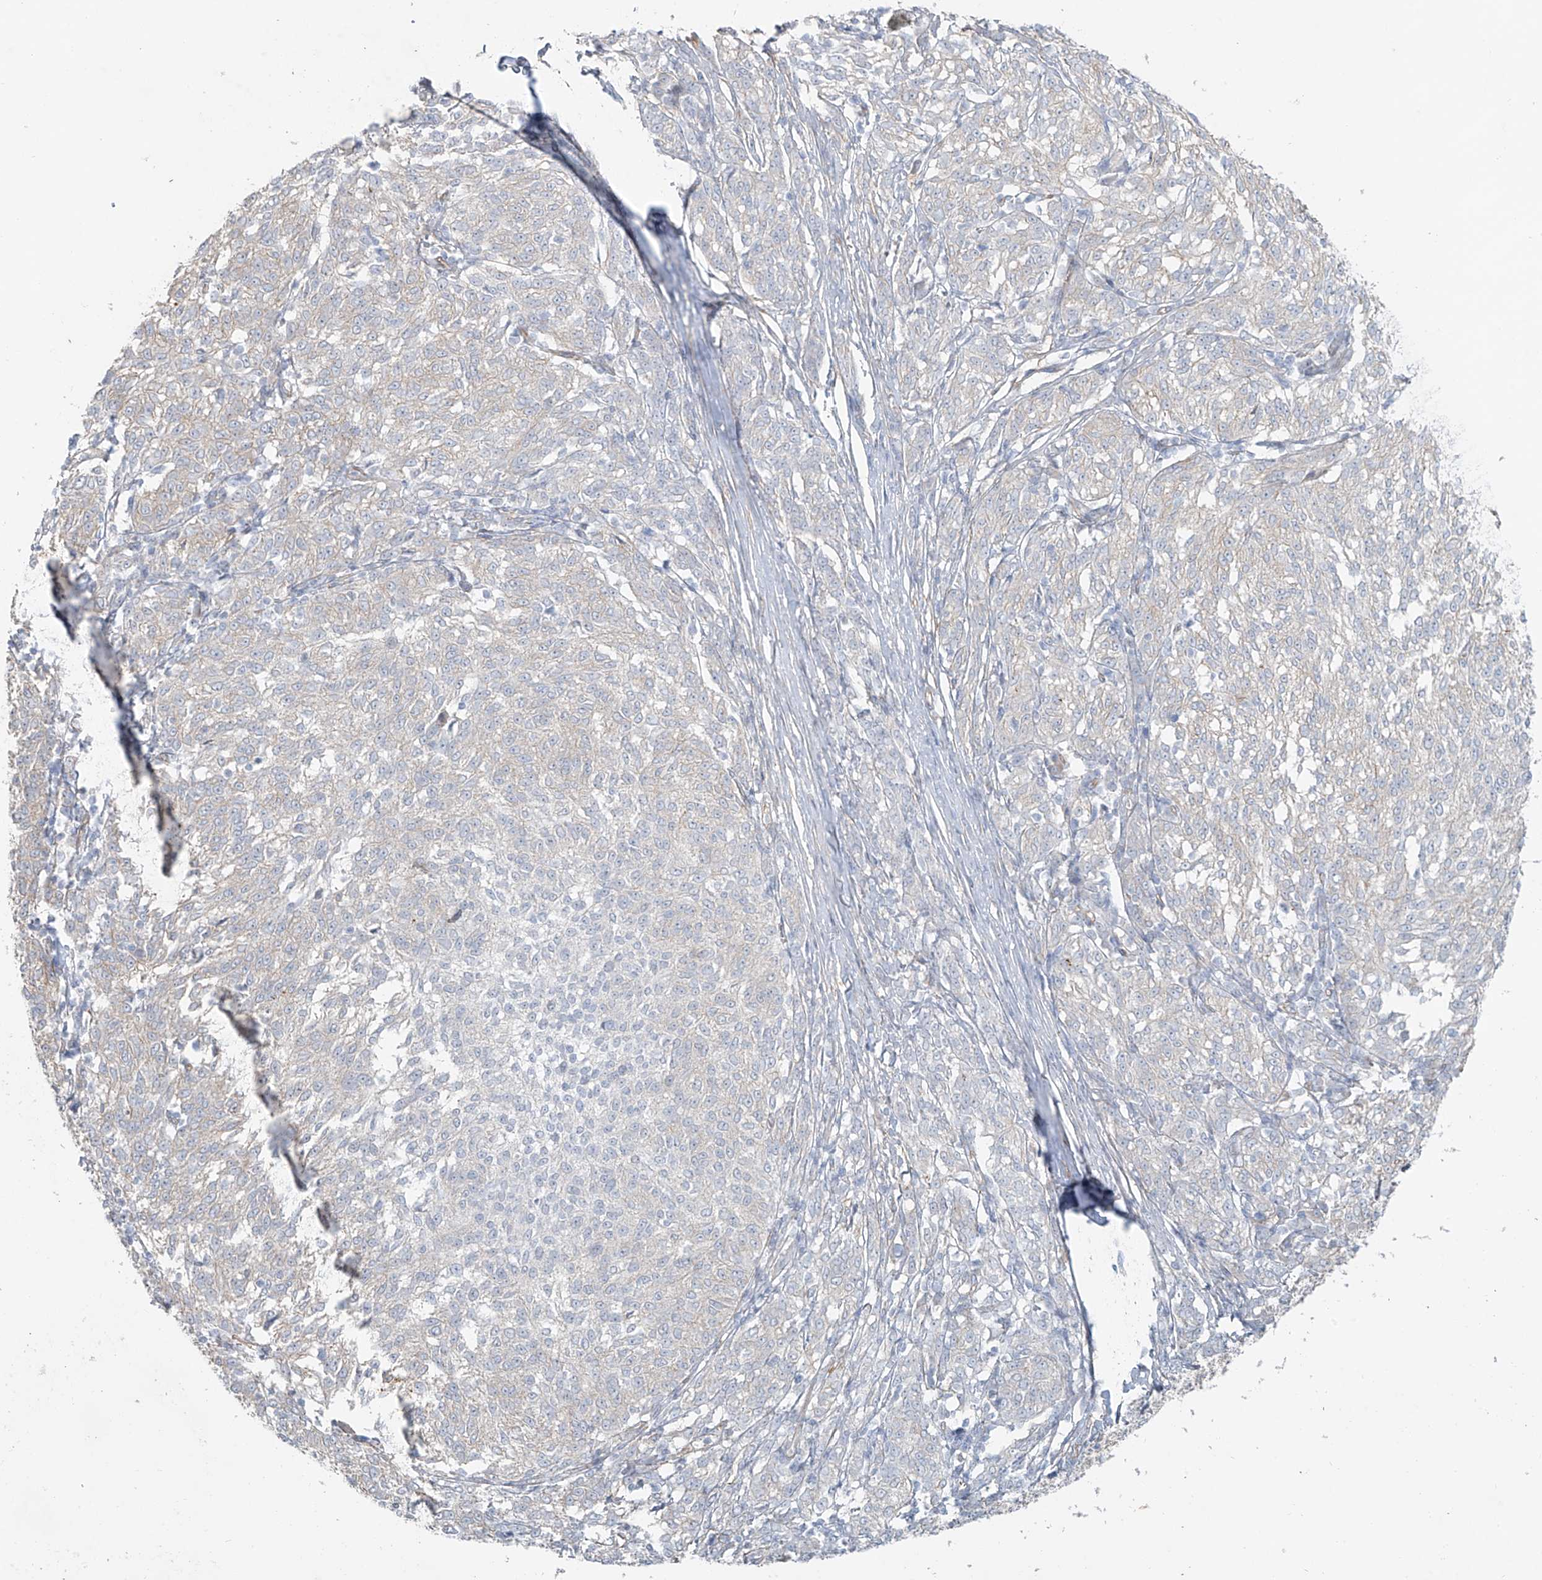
{"staining": {"intensity": "negative", "quantity": "none", "location": "none"}, "tissue": "melanoma", "cell_type": "Tumor cells", "image_type": "cancer", "snomed": [{"axis": "morphology", "description": "Malignant melanoma, NOS"}, {"axis": "topography", "description": "Skin"}], "caption": "Tumor cells are negative for brown protein staining in malignant melanoma.", "gene": "TUBE1", "patient": {"sex": "female", "age": 72}}